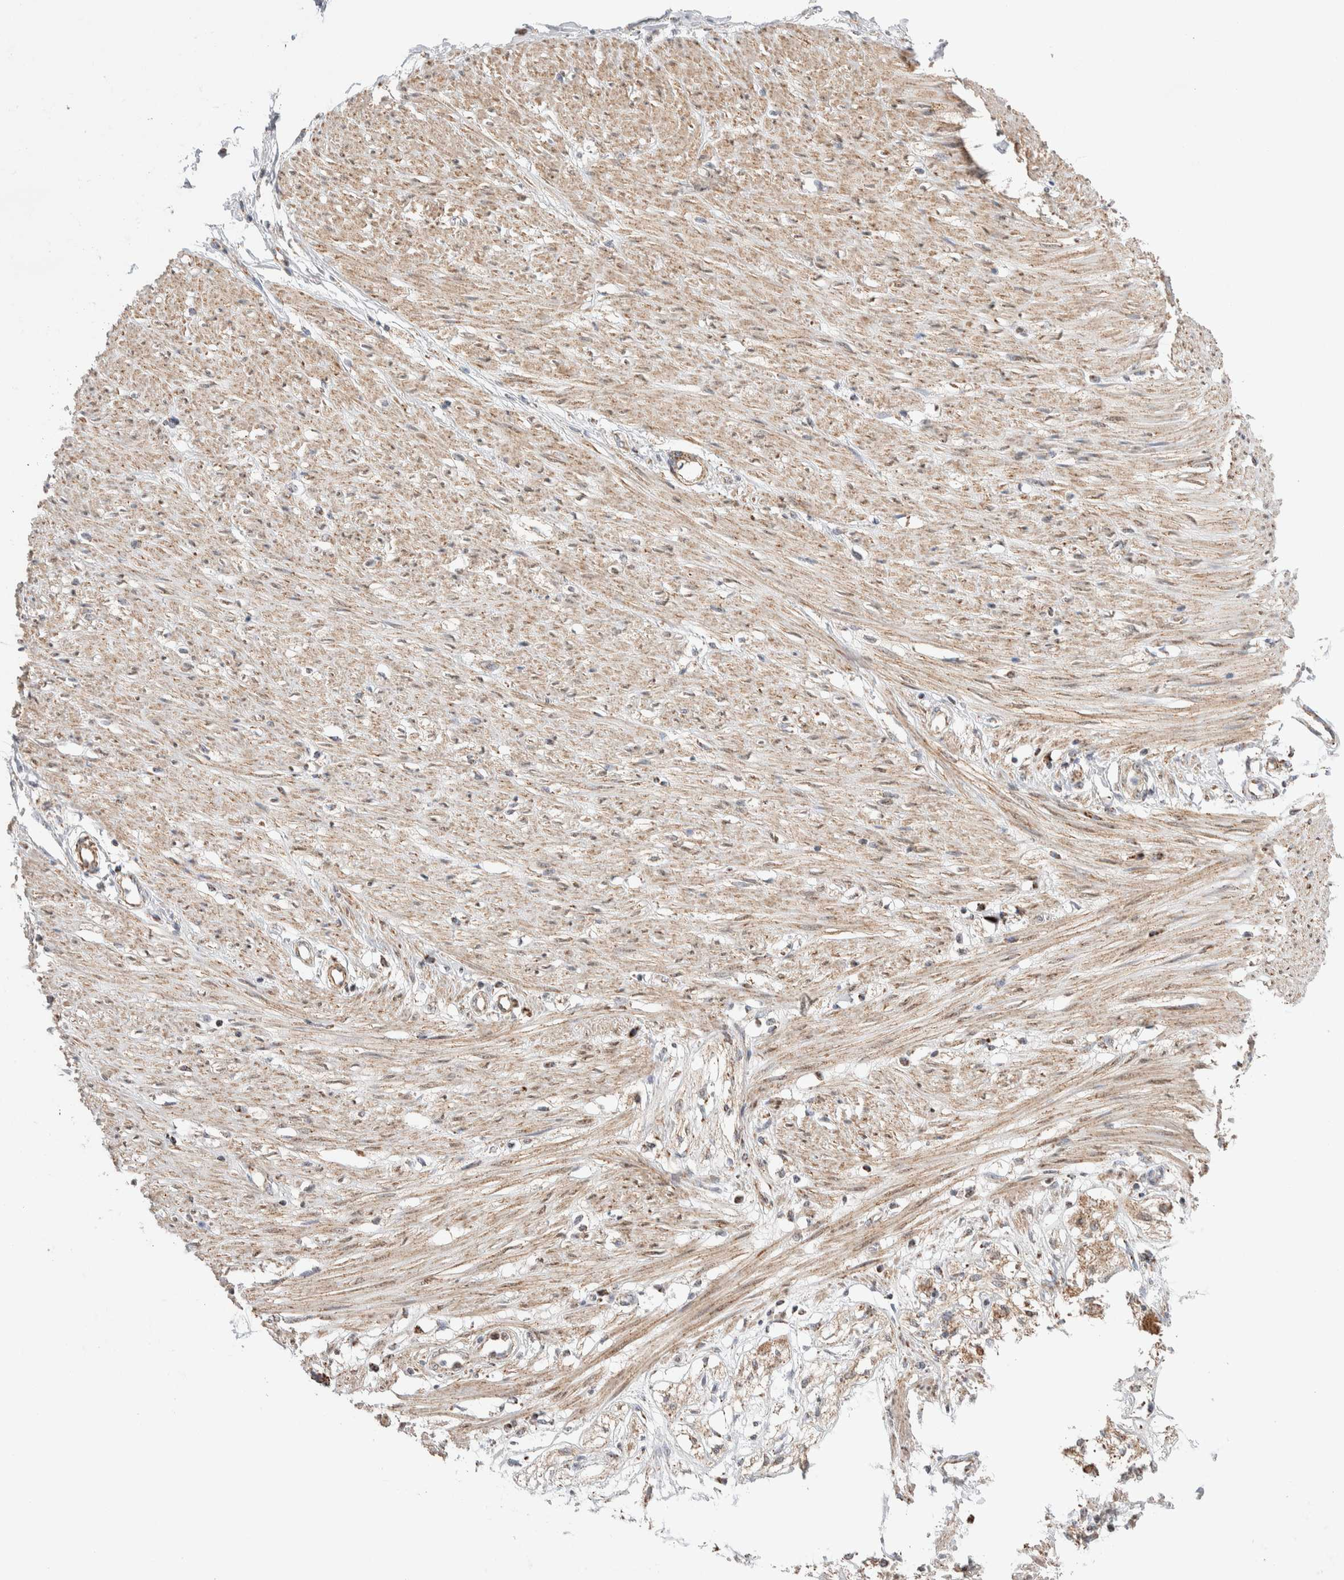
{"staining": {"intensity": "moderate", "quantity": ">75%", "location": "nuclear"}, "tissue": "adipose tissue", "cell_type": "Adipocytes", "image_type": "normal", "snomed": [{"axis": "morphology", "description": "Normal tissue, NOS"}, {"axis": "morphology", "description": "Adenocarcinoma, NOS"}, {"axis": "topography", "description": "Colon"}, {"axis": "topography", "description": "Peripheral nerve tissue"}], "caption": "Moderate nuclear staining for a protein is present in about >75% of adipocytes of normal adipose tissue using IHC.", "gene": "ZNF695", "patient": {"sex": "male", "age": 14}}